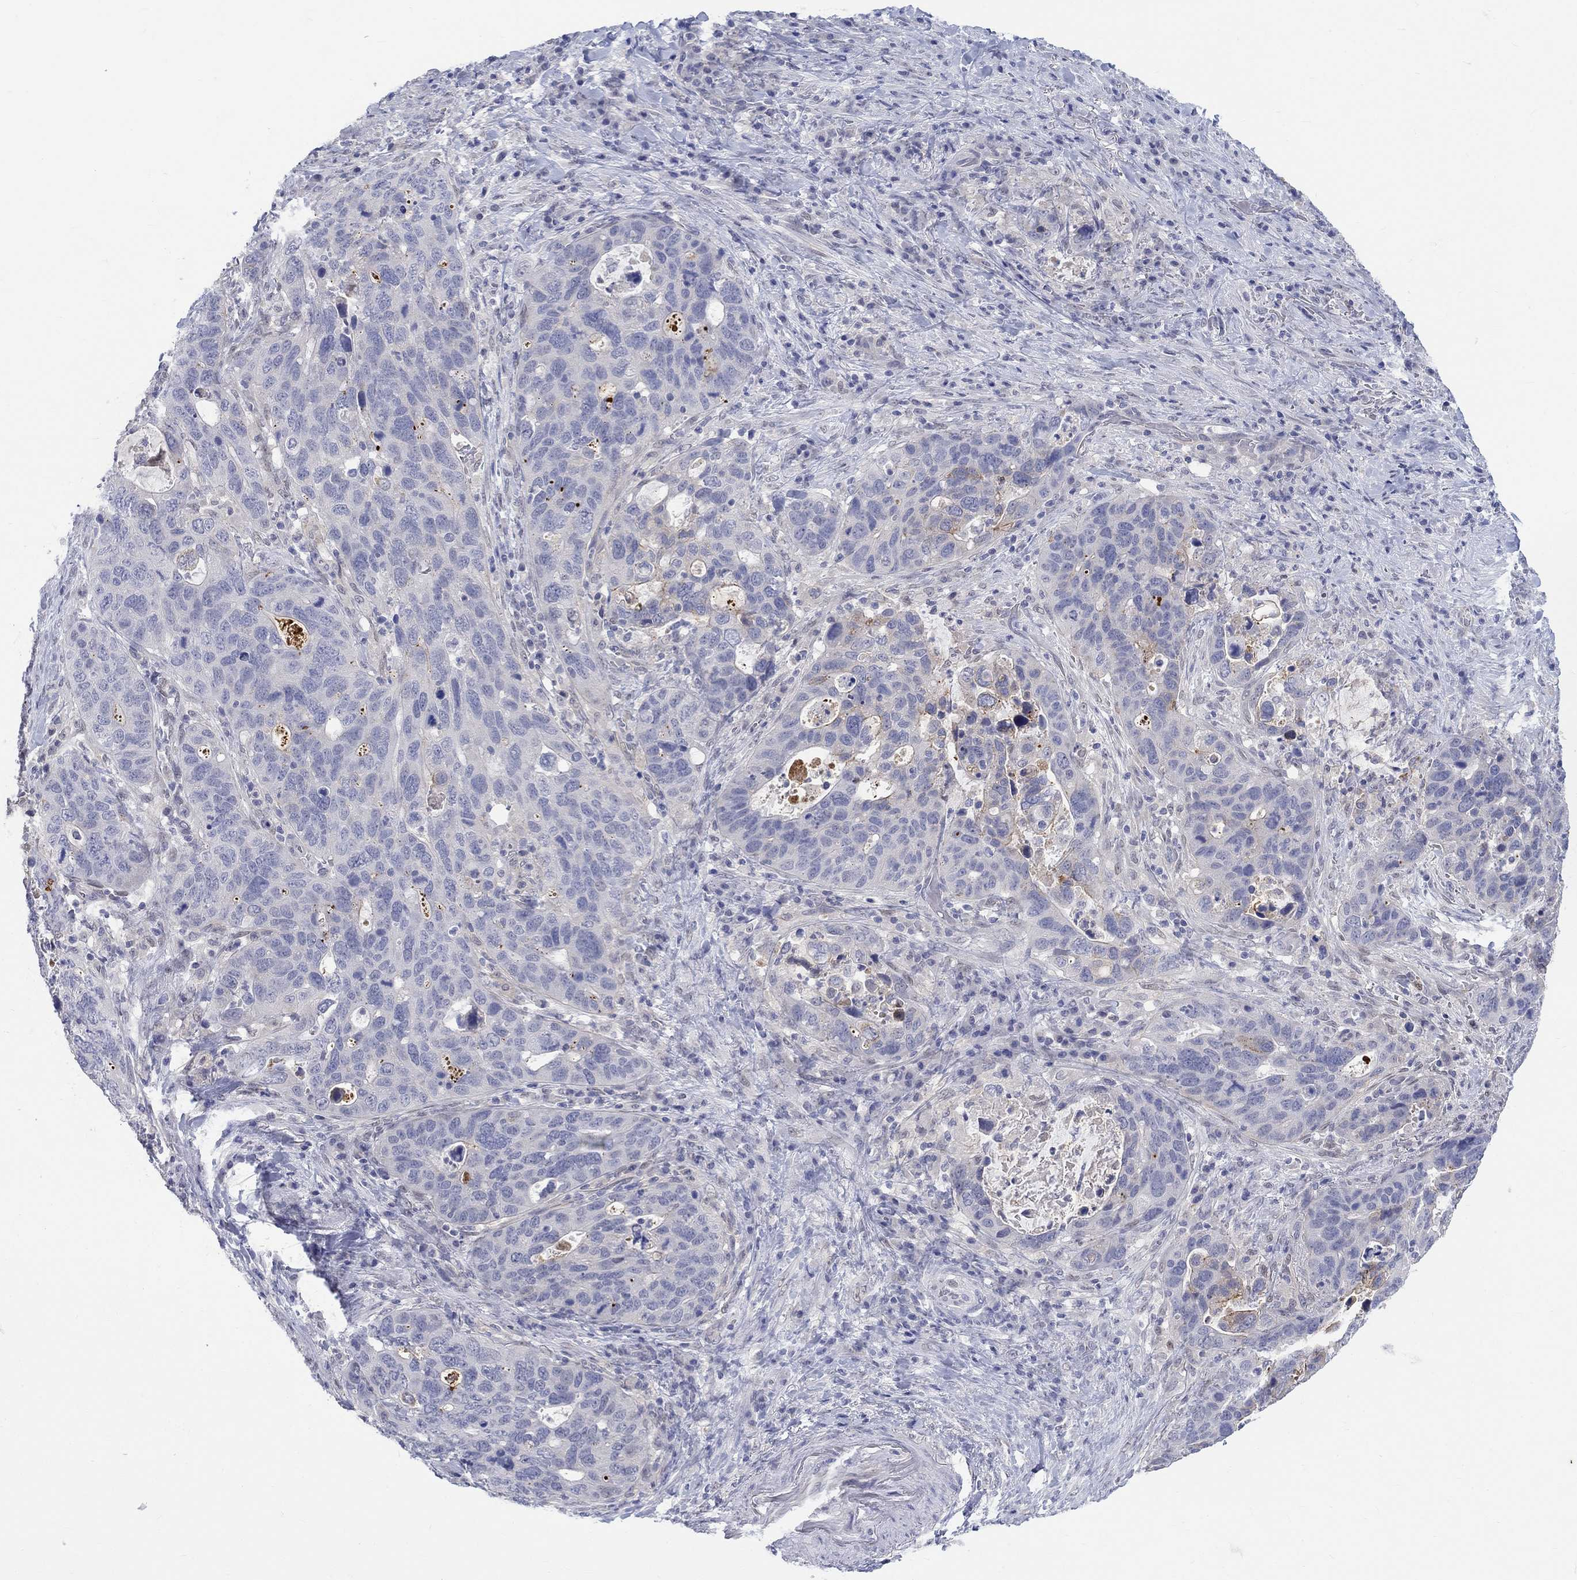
{"staining": {"intensity": "moderate", "quantity": "<25%", "location": "cytoplasmic/membranous"}, "tissue": "stomach cancer", "cell_type": "Tumor cells", "image_type": "cancer", "snomed": [{"axis": "morphology", "description": "Adenocarcinoma, NOS"}, {"axis": "topography", "description": "Stomach"}], "caption": "Brown immunohistochemical staining in adenocarcinoma (stomach) shows moderate cytoplasmic/membranous positivity in approximately <25% of tumor cells. (brown staining indicates protein expression, while blue staining denotes nuclei).", "gene": "EGFLAM", "patient": {"sex": "male", "age": 54}}